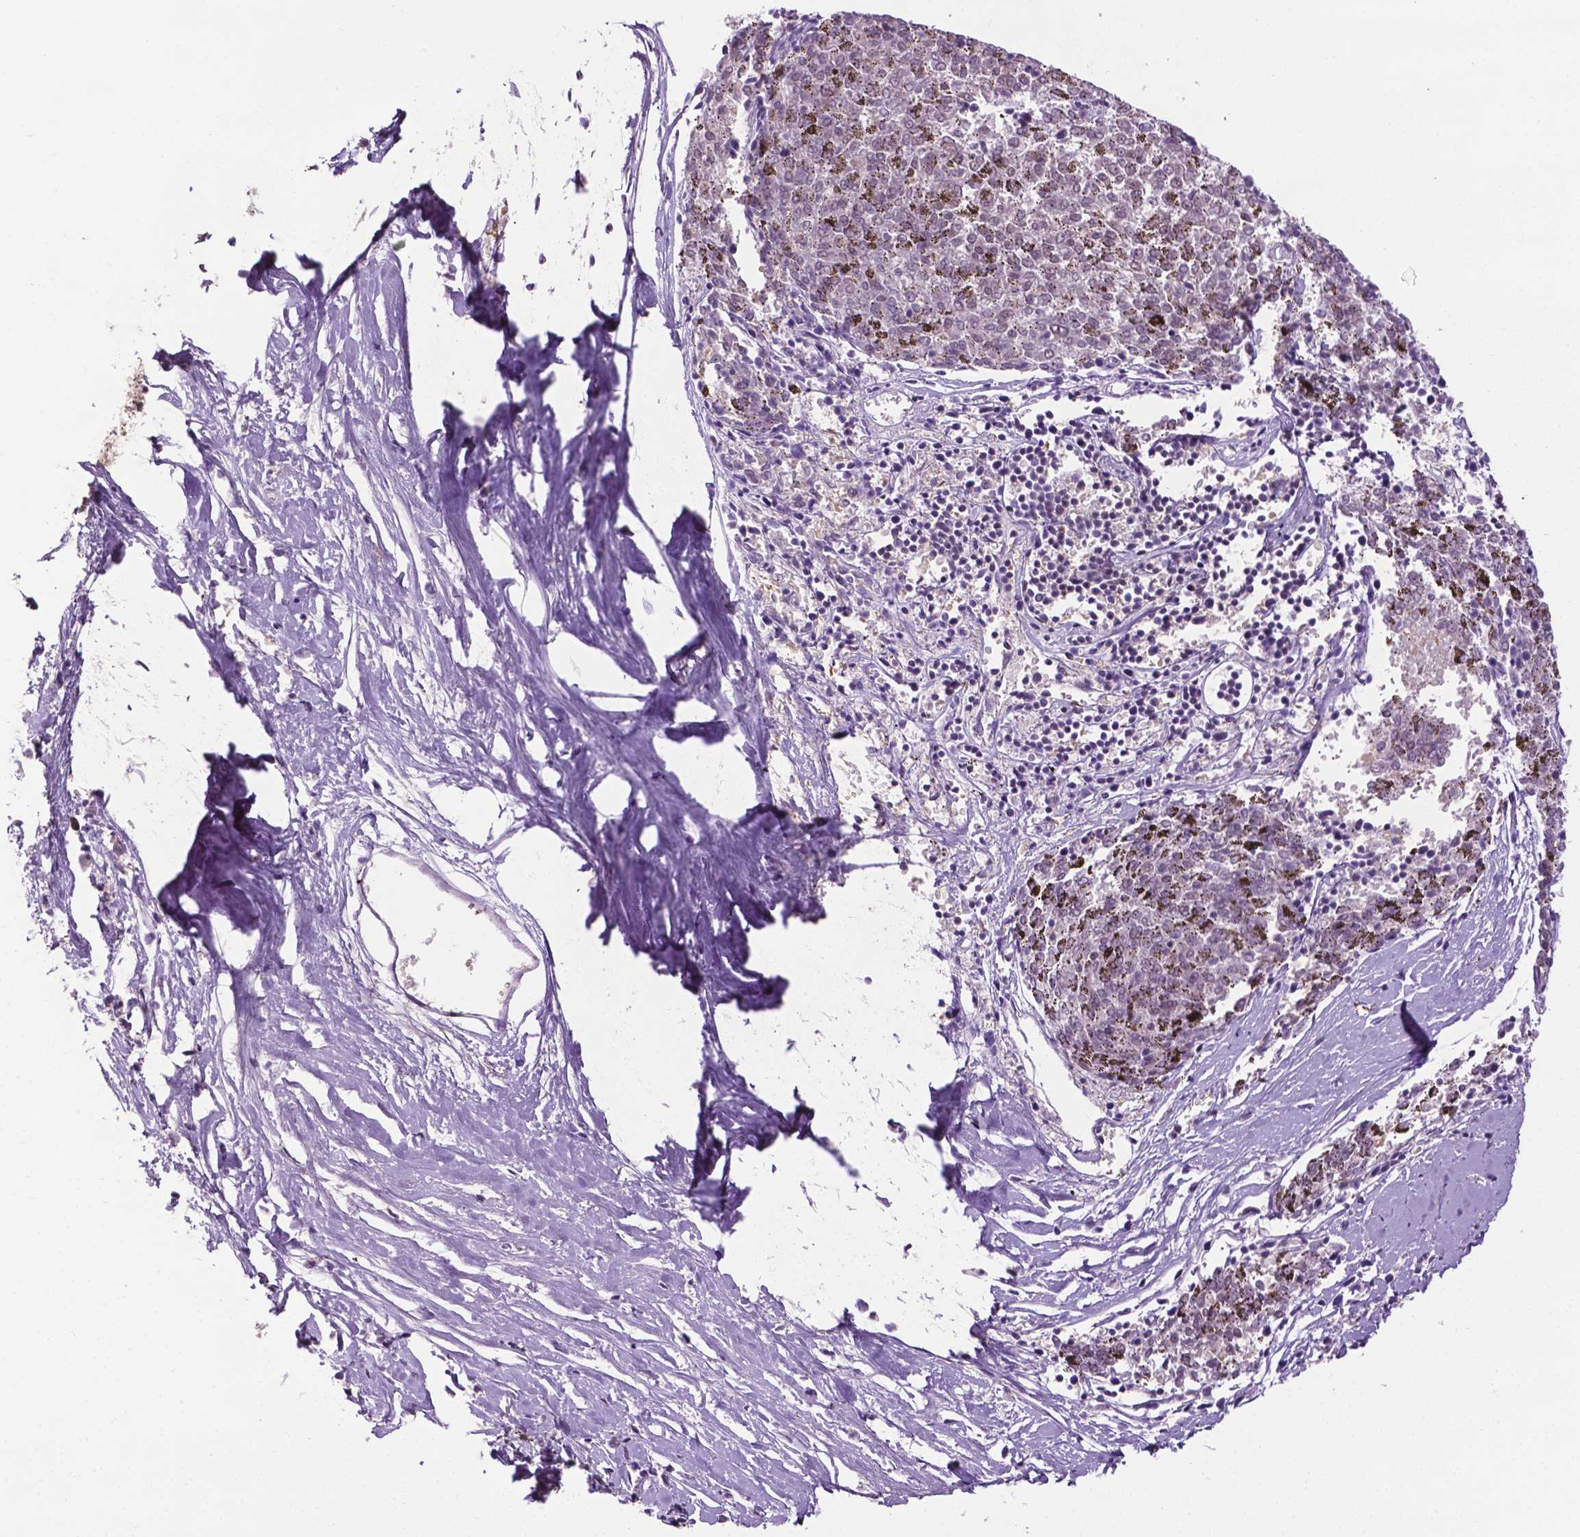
{"staining": {"intensity": "negative", "quantity": "none", "location": "none"}, "tissue": "melanoma", "cell_type": "Tumor cells", "image_type": "cancer", "snomed": [{"axis": "morphology", "description": "Malignant melanoma, NOS"}, {"axis": "topography", "description": "Skin"}], "caption": "Melanoma stained for a protein using immunohistochemistry exhibits no expression tumor cells.", "gene": "UBQLN4", "patient": {"sex": "female", "age": 72}}